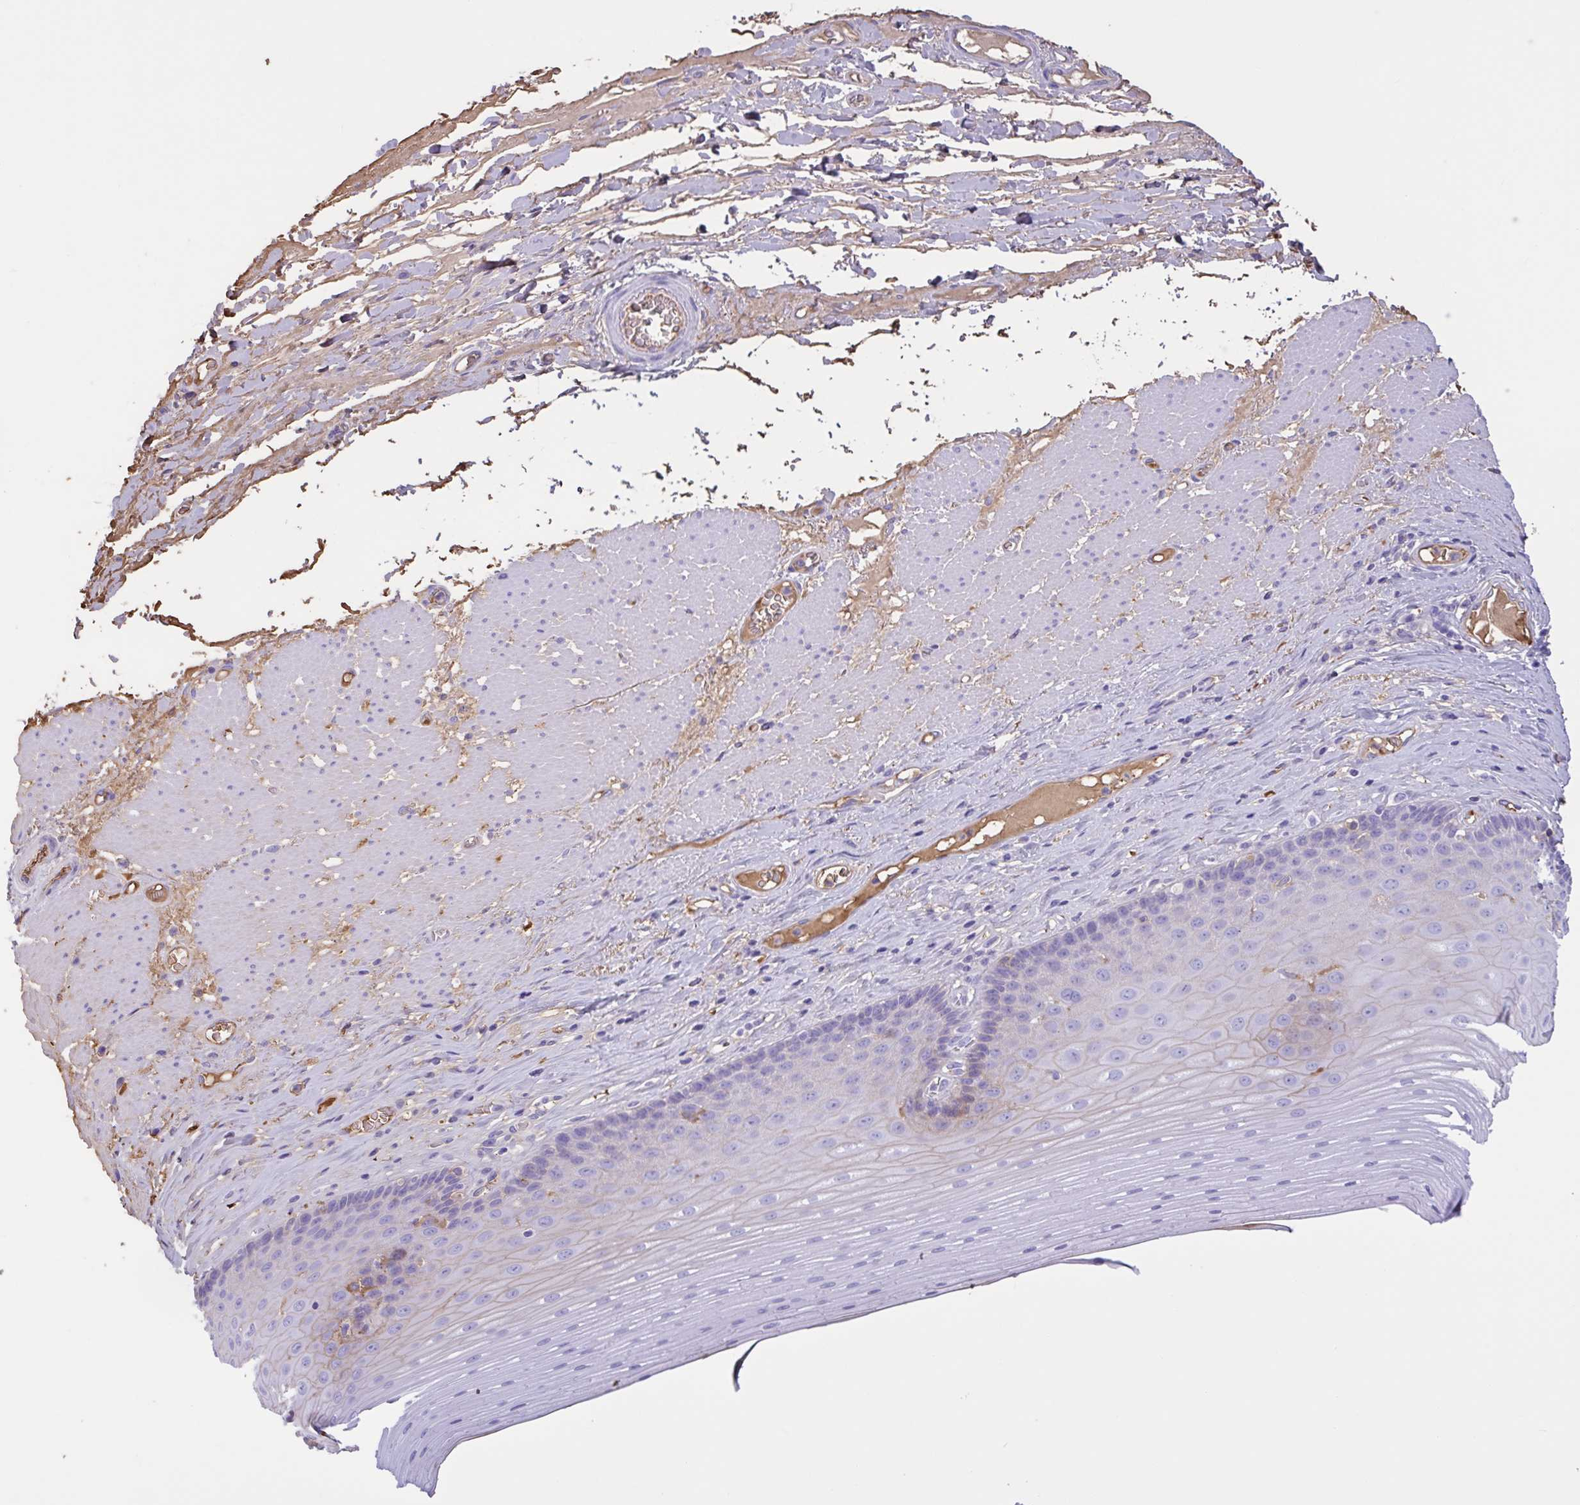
{"staining": {"intensity": "weak", "quantity": "<25%", "location": "cytoplasmic/membranous"}, "tissue": "esophagus", "cell_type": "Squamous epithelial cells", "image_type": "normal", "snomed": [{"axis": "morphology", "description": "Normal tissue, NOS"}, {"axis": "topography", "description": "Esophagus"}], "caption": "DAB immunohistochemical staining of benign human esophagus exhibits no significant staining in squamous epithelial cells.", "gene": "LARGE2", "patient": {"sex": "male", "age": 62}}